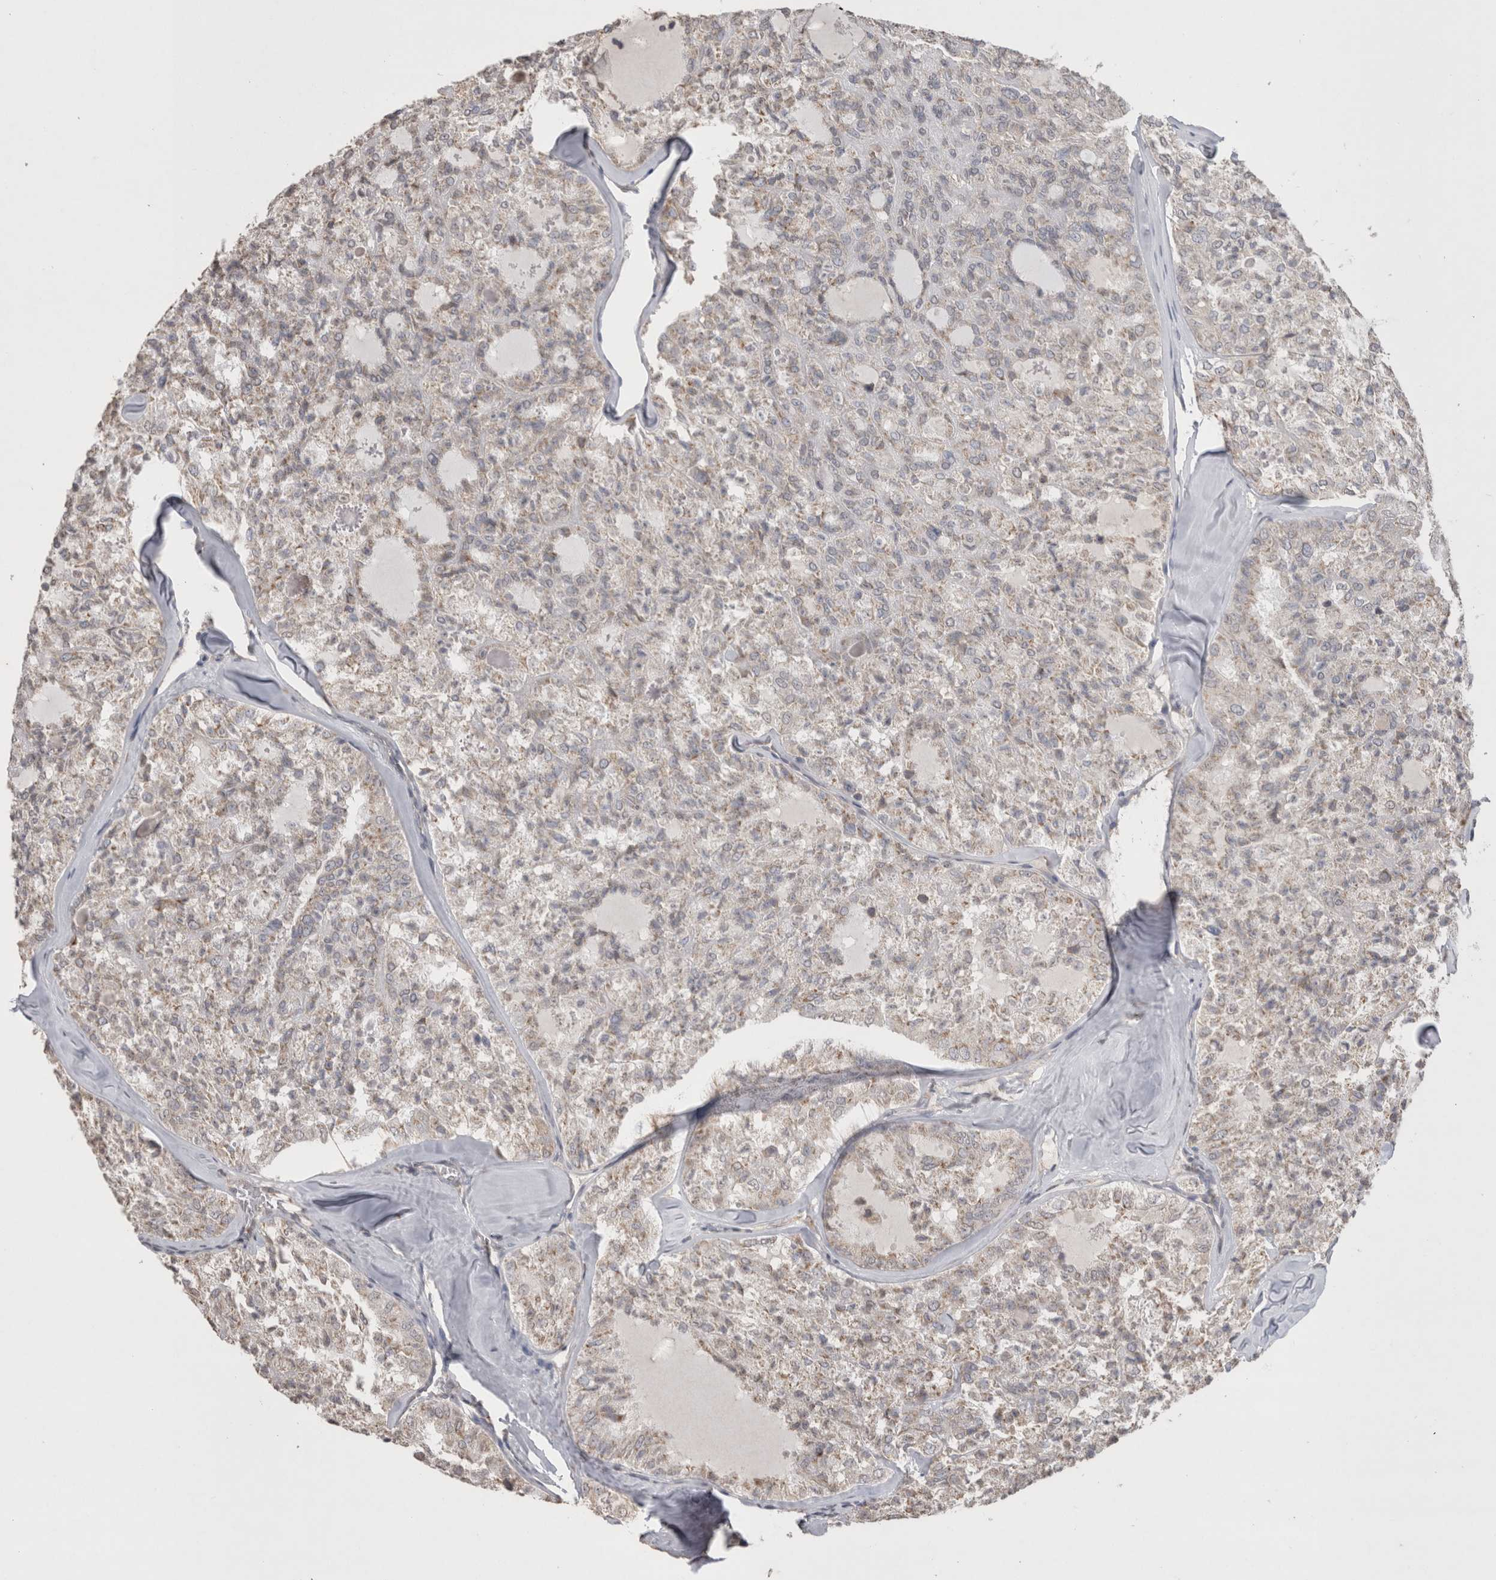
{"staining": {"intensity": "negative", "quantity": "none", "location": "none"}, "tissue": "thyroid cancer", "cell_type": "Tumor cells", "image_type": "cancer", "snomed": [{"axis": "morphology", "description": "Follicular adenoma carcinoma, NOS"}, {"axis": "topography", "description": "Thyroid gland"}], "caption": "Tumor cells are negative for protein expression in human thyroid cancer (follicular adenoma carcinoma).", "gene": "NOMO1", "patient": {"sex": "male", "age": 75}}